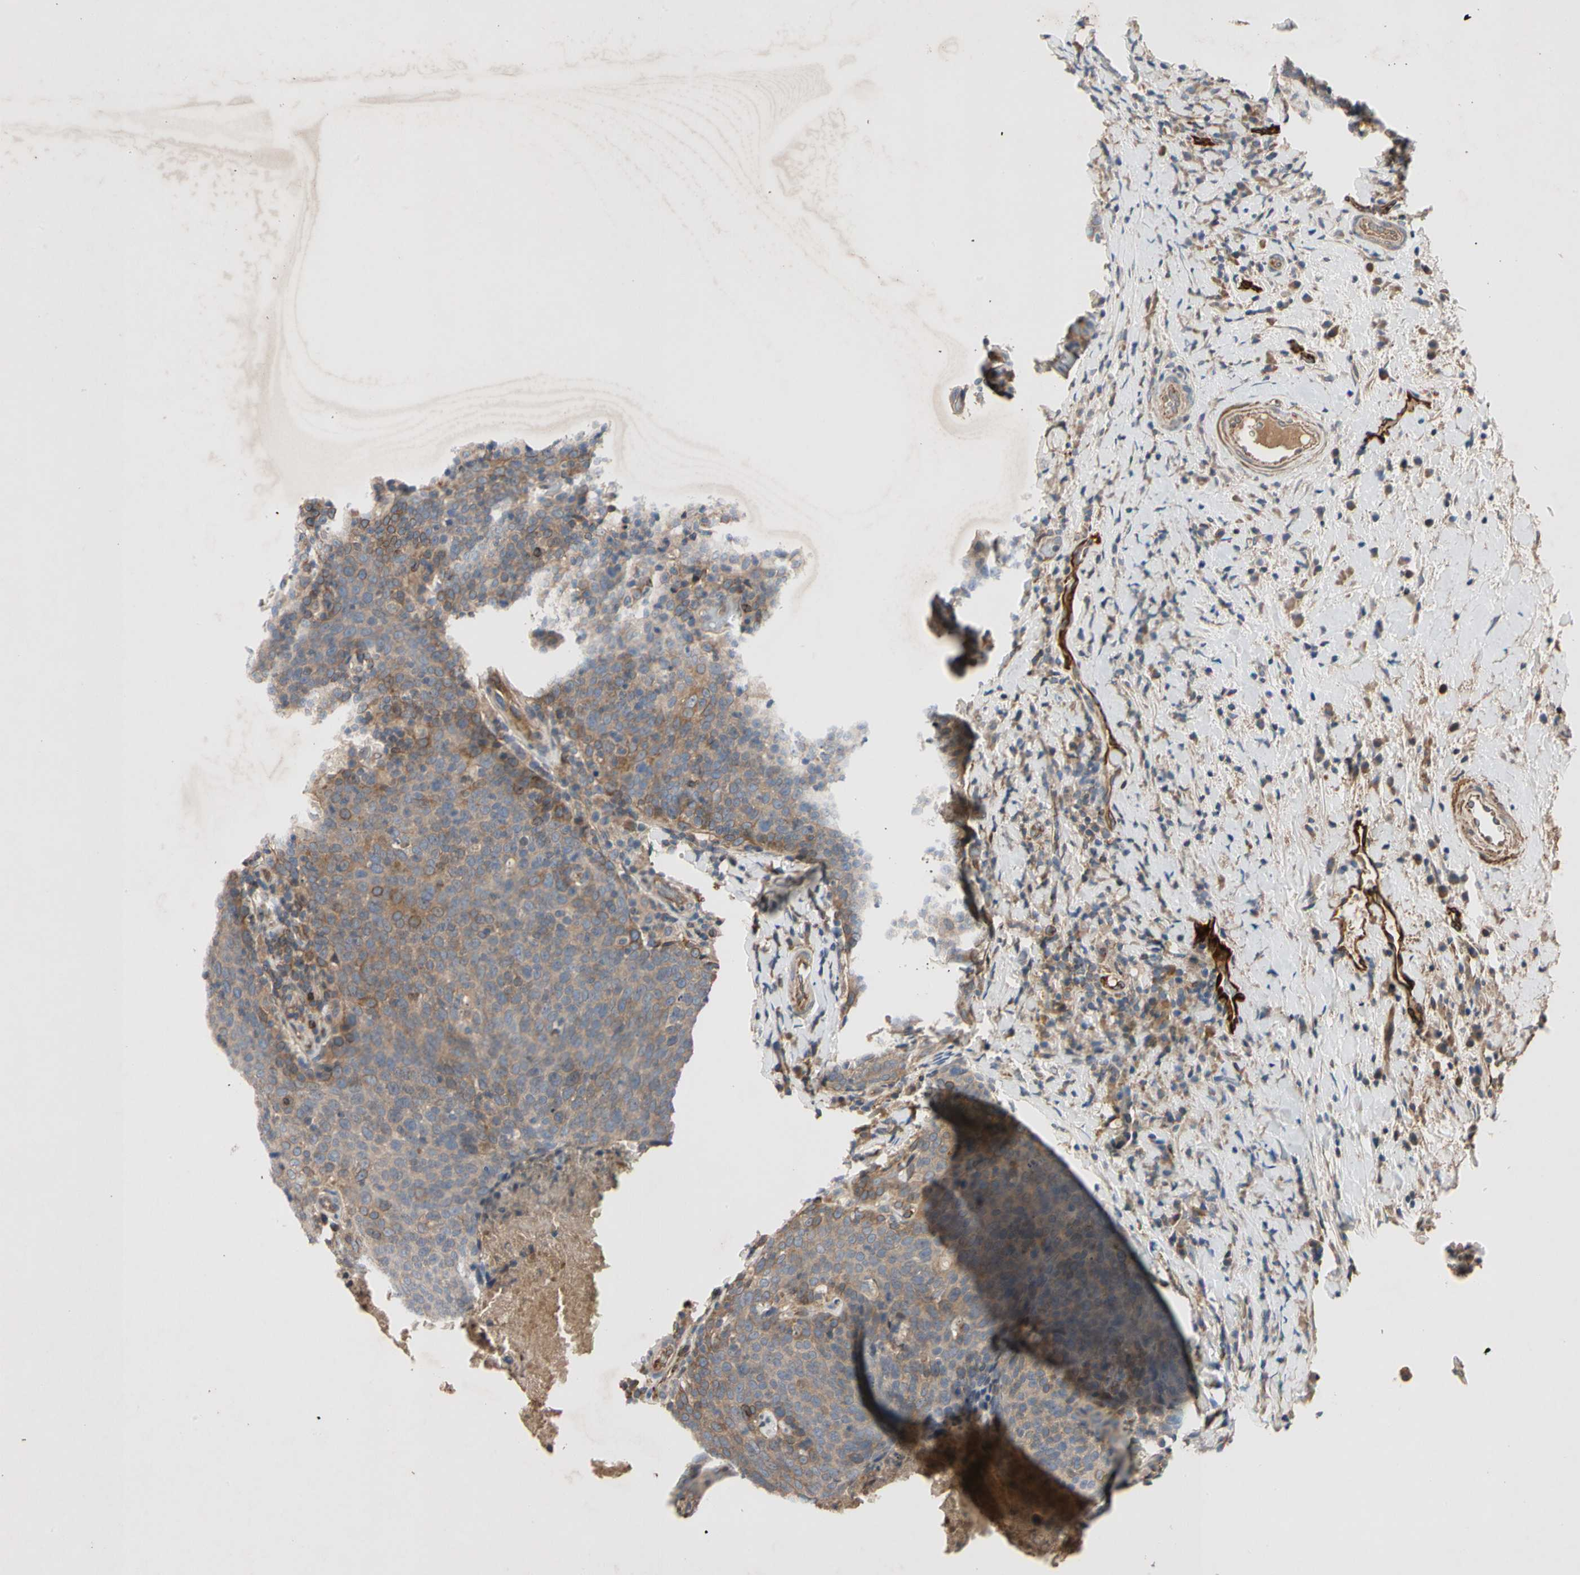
{"staining": {"intensity": "moderate", "quantity": "<25%", "location": "cytoplasmic/membranous"}, "tissue": "head and neck cancer", "cell_type": "Tumor cells", "image_type": "cancer", "snomed": [{"axis": "morphology", "description": "Squamous cell carcinoma, NOS"}, {"axis": "morphology", "description": "Squamous cell carcinoma, metastatic, NOS"}, {"axis": "topography", "description": "Lymph node"}, {"axis": "topography", "description": "Head-Neck"}], "caption": "Moderate cytoplasmic/membranous protein positivity is seen in about <25% of tumor cells in head and neck cancer (squamous cell carcinoma). The staining was performed using DAB (3,3'-diaminobenzidine), with brown indicating positive protein expression. Nuclei are stained blue with hematoxylin.", "gene": "CRTAC1", "patient": {"sex": "male", "age": 62}}